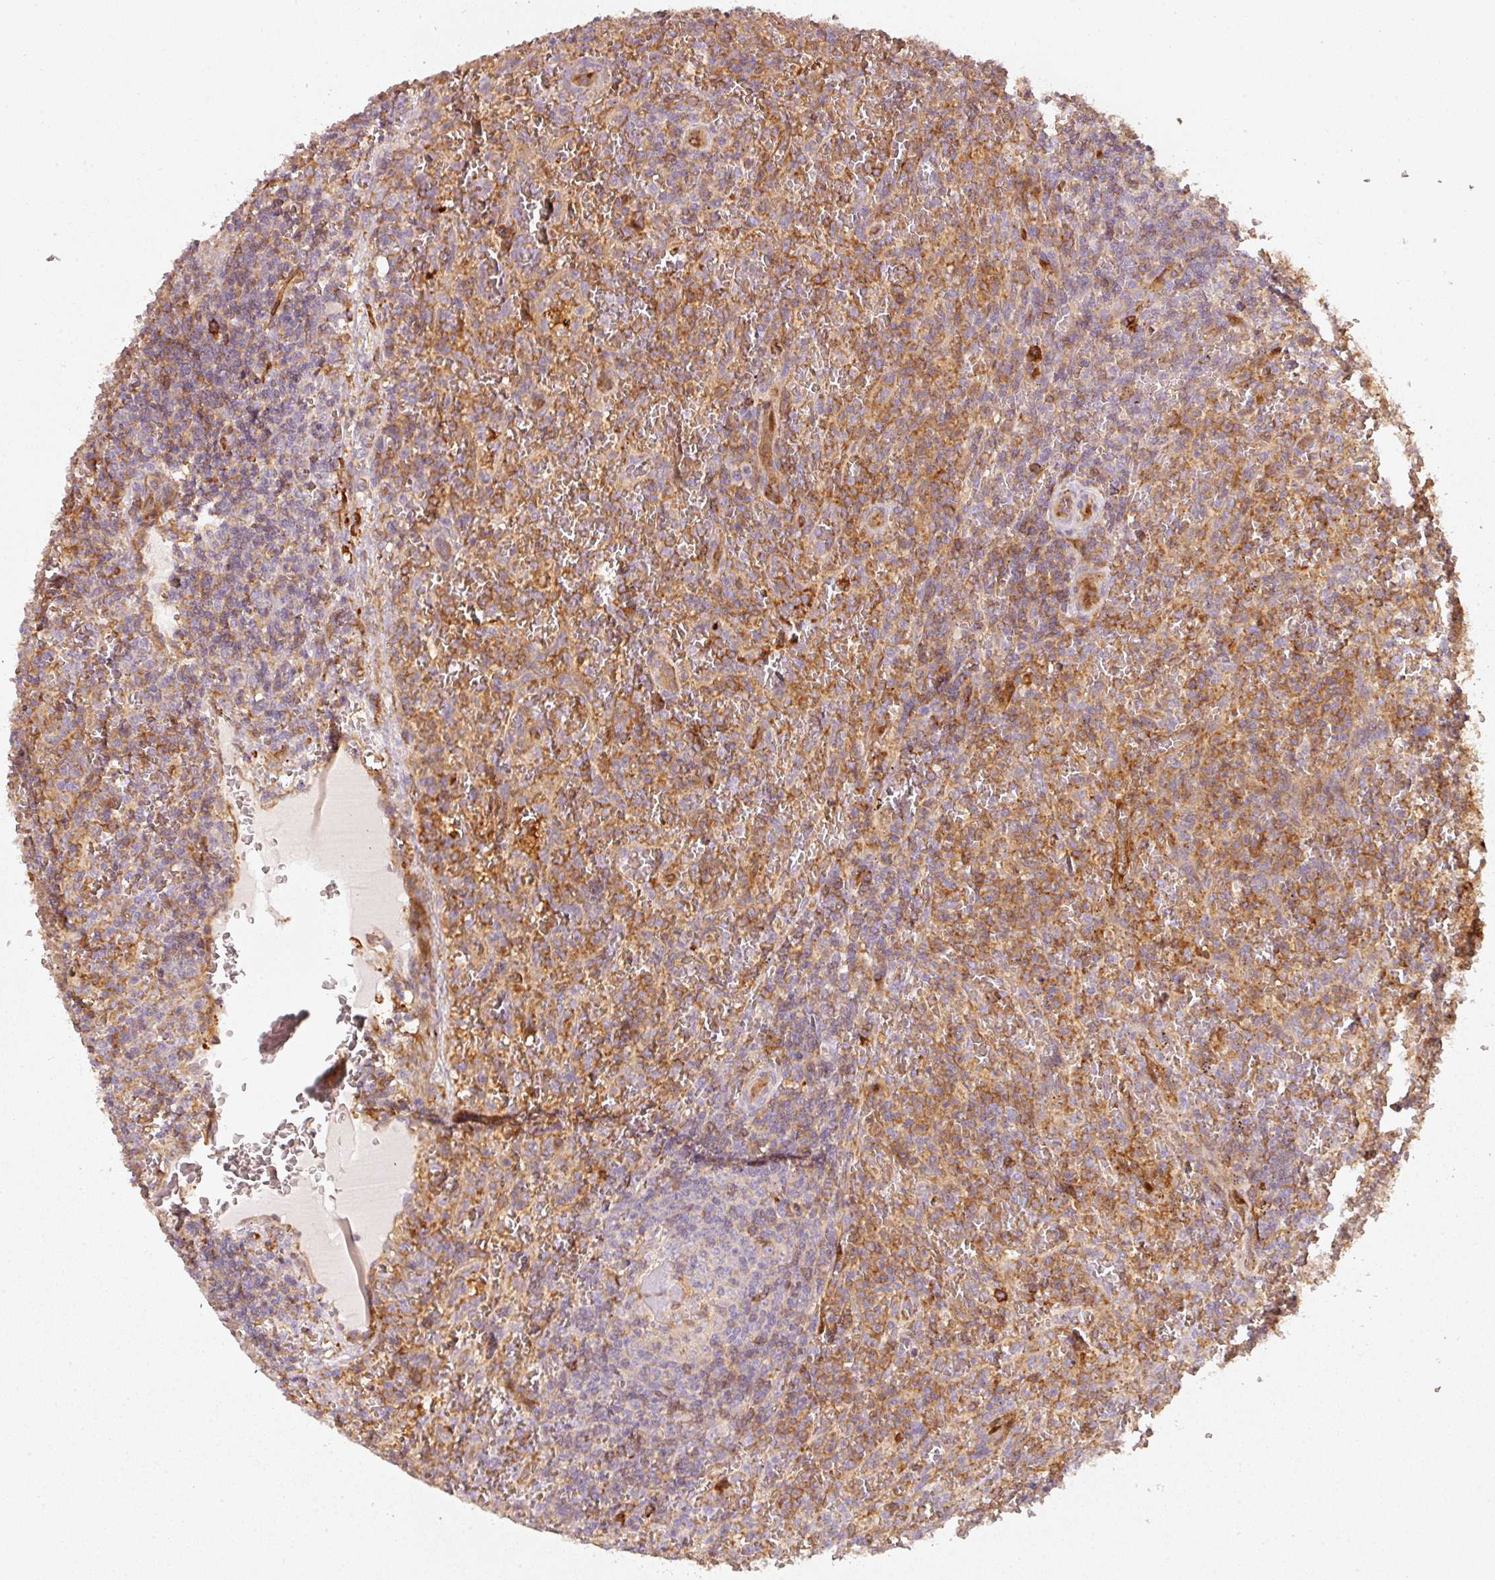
{"staining": {"intensity": "moderate", "quantity": "25%-75%", "location": "cytoplasmic/membranous"}, "tissue": "lymphoma", "cell_type": "Tumor cells", "image_type": "cancer", "snomed": [{"axis": "morphology", "description": "Malignant lymphoma, non-Hodgkin's type, Low grade"}, {"axis": "topography", "description": "Spleen"}], "caption": "Immunohistochemistry (IHC) (DAB) staining of lymphoma exhibits moderate cytoplasmic/membranous protein positivity in about 25%-75% of tumor cells.", "gene": "IQGAP2", "patient": {"sex": "female", "age": 64}}